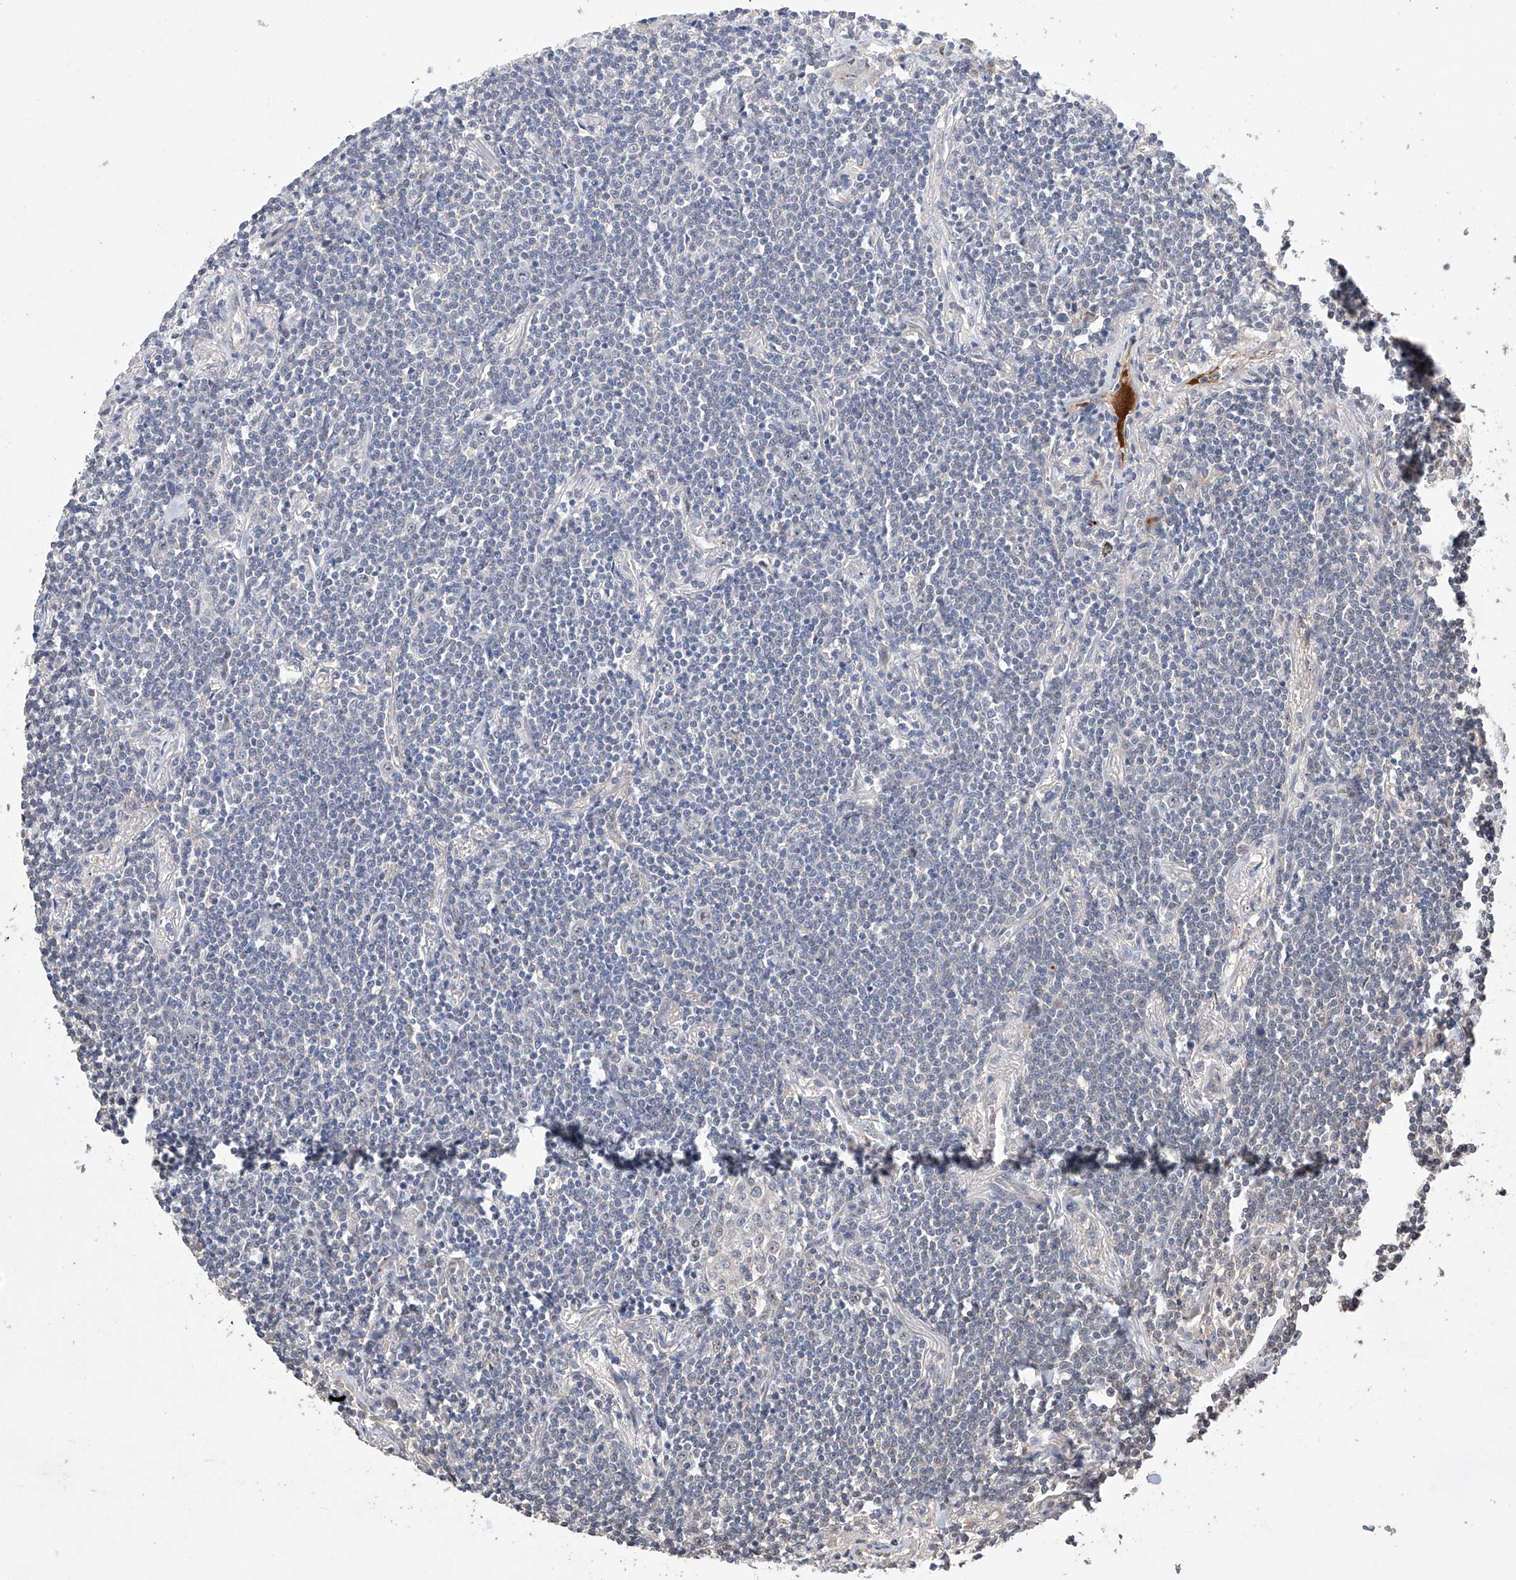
{"staining": {"intensity": "negative", "quantity": "none", "location": "none"}, "tissue": "lymphoma", "cell_type": "Tumor cells", "image_type": "cancer", "snomed": [{"axis": "morphology", "description": "Malignant lymphoma, non-Hodgkin's type, Low grade"}, {"axis": "topography", "description": "Lung"}], "caption": "Image shows no significant protein staining in tumor cells of low-grade malignant lymphoma, non-Hodgkin's type.", "gene": "AFG1L", "patient": {"sex": "female", "age": 71}}